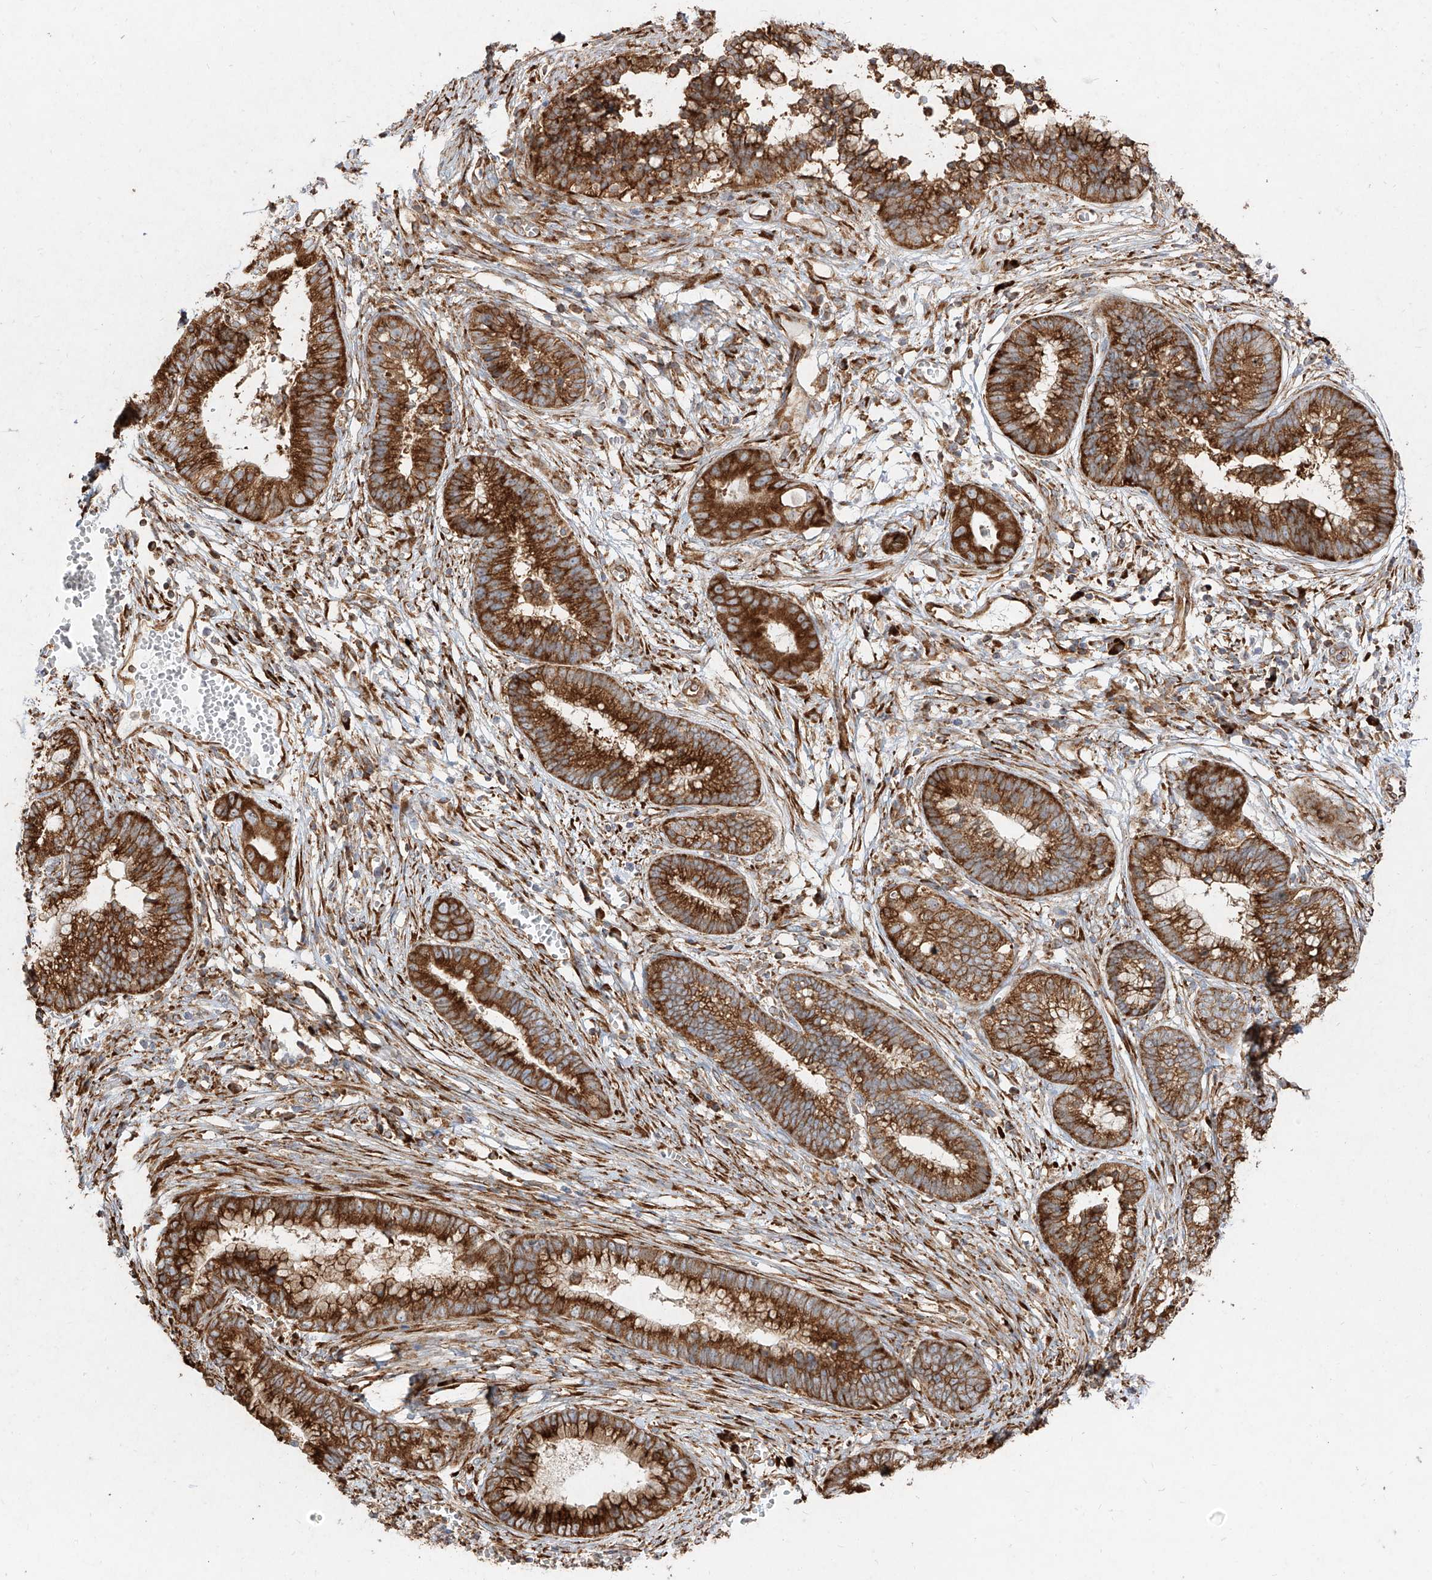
{"staining": {"intensity": "strong", "quantity": ">75%", "location": "cytoplasmic/membranous"}, "tissue": "cervical cancer", "cell_type": "Tumor cells", "image_type": "cancer", "snomed": [{"axis": "morphology", "description": "Adenocarcinoma, NOS"}, {"axis": "topography", "description": "Cervix"}], "caption": "Immunohistochemical staining of cervical cancer shows high levels of strong cytoplasmic/membranous protein positivity in approximately >75% of tumor cells.", "gene": "RPS25", "patient": {"sex": "female", "age": 44}}